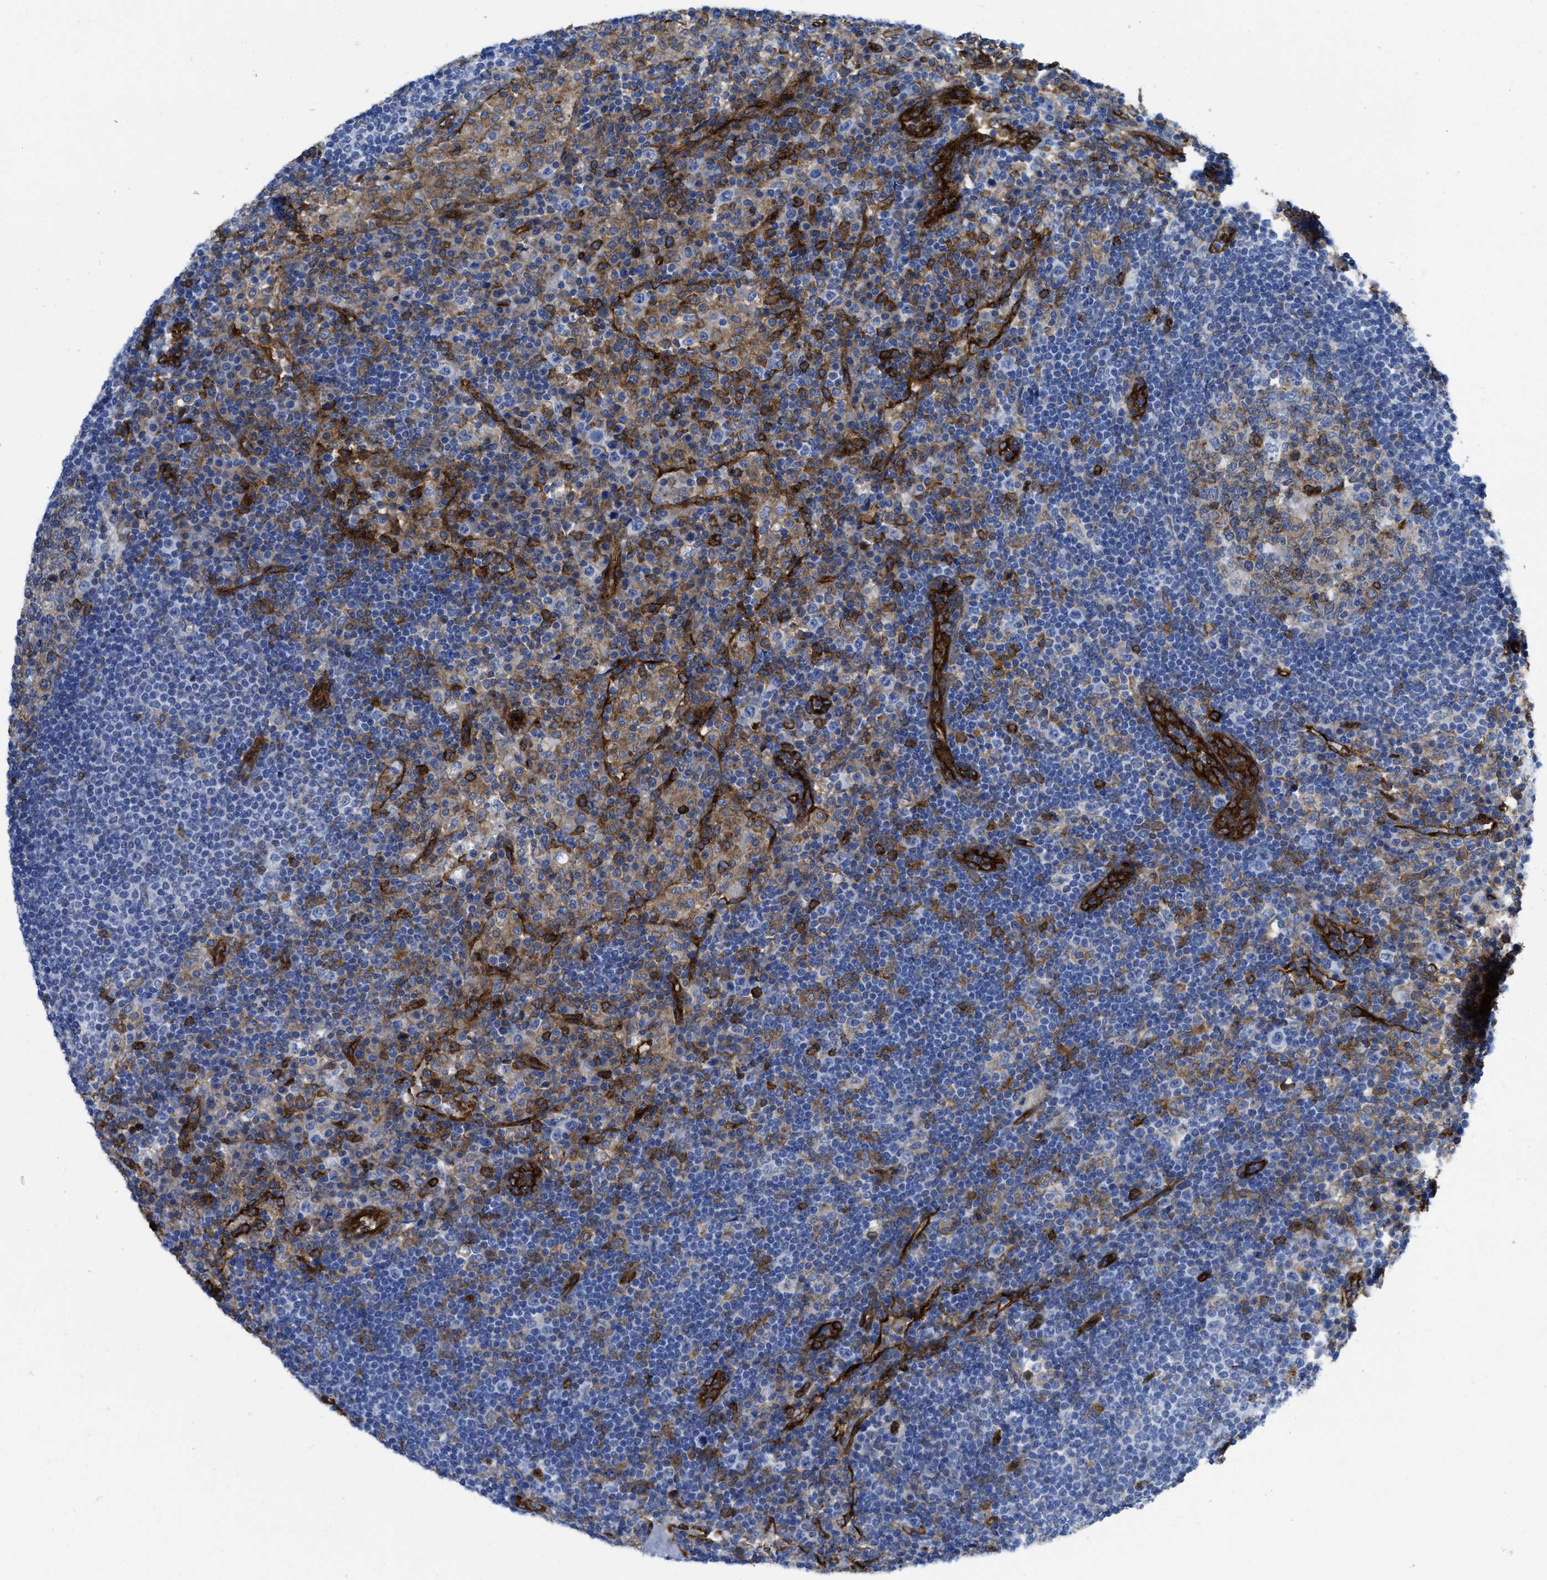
{"staining": {"intensity": "moderate", "quantity": "25%-75%", "location": "cytoplasmic/membranous"}, "tissue": "lymph node", "cell_type": "Germinal center cells", "image_type": "normal", "snomed": [{"axis": "morphology", "description": "Normal tissue, NOS"}, {"axis": "topography", "description": "Lymph node"}], "caption": "Lymph node stained for a protein (brown) exhibits moderate cytoplasmic/membranous positive staining in approximately 25%-75% of germinal center cells.", "gene": "HIP1", "patient": {"sex": "female", "age": 53}}